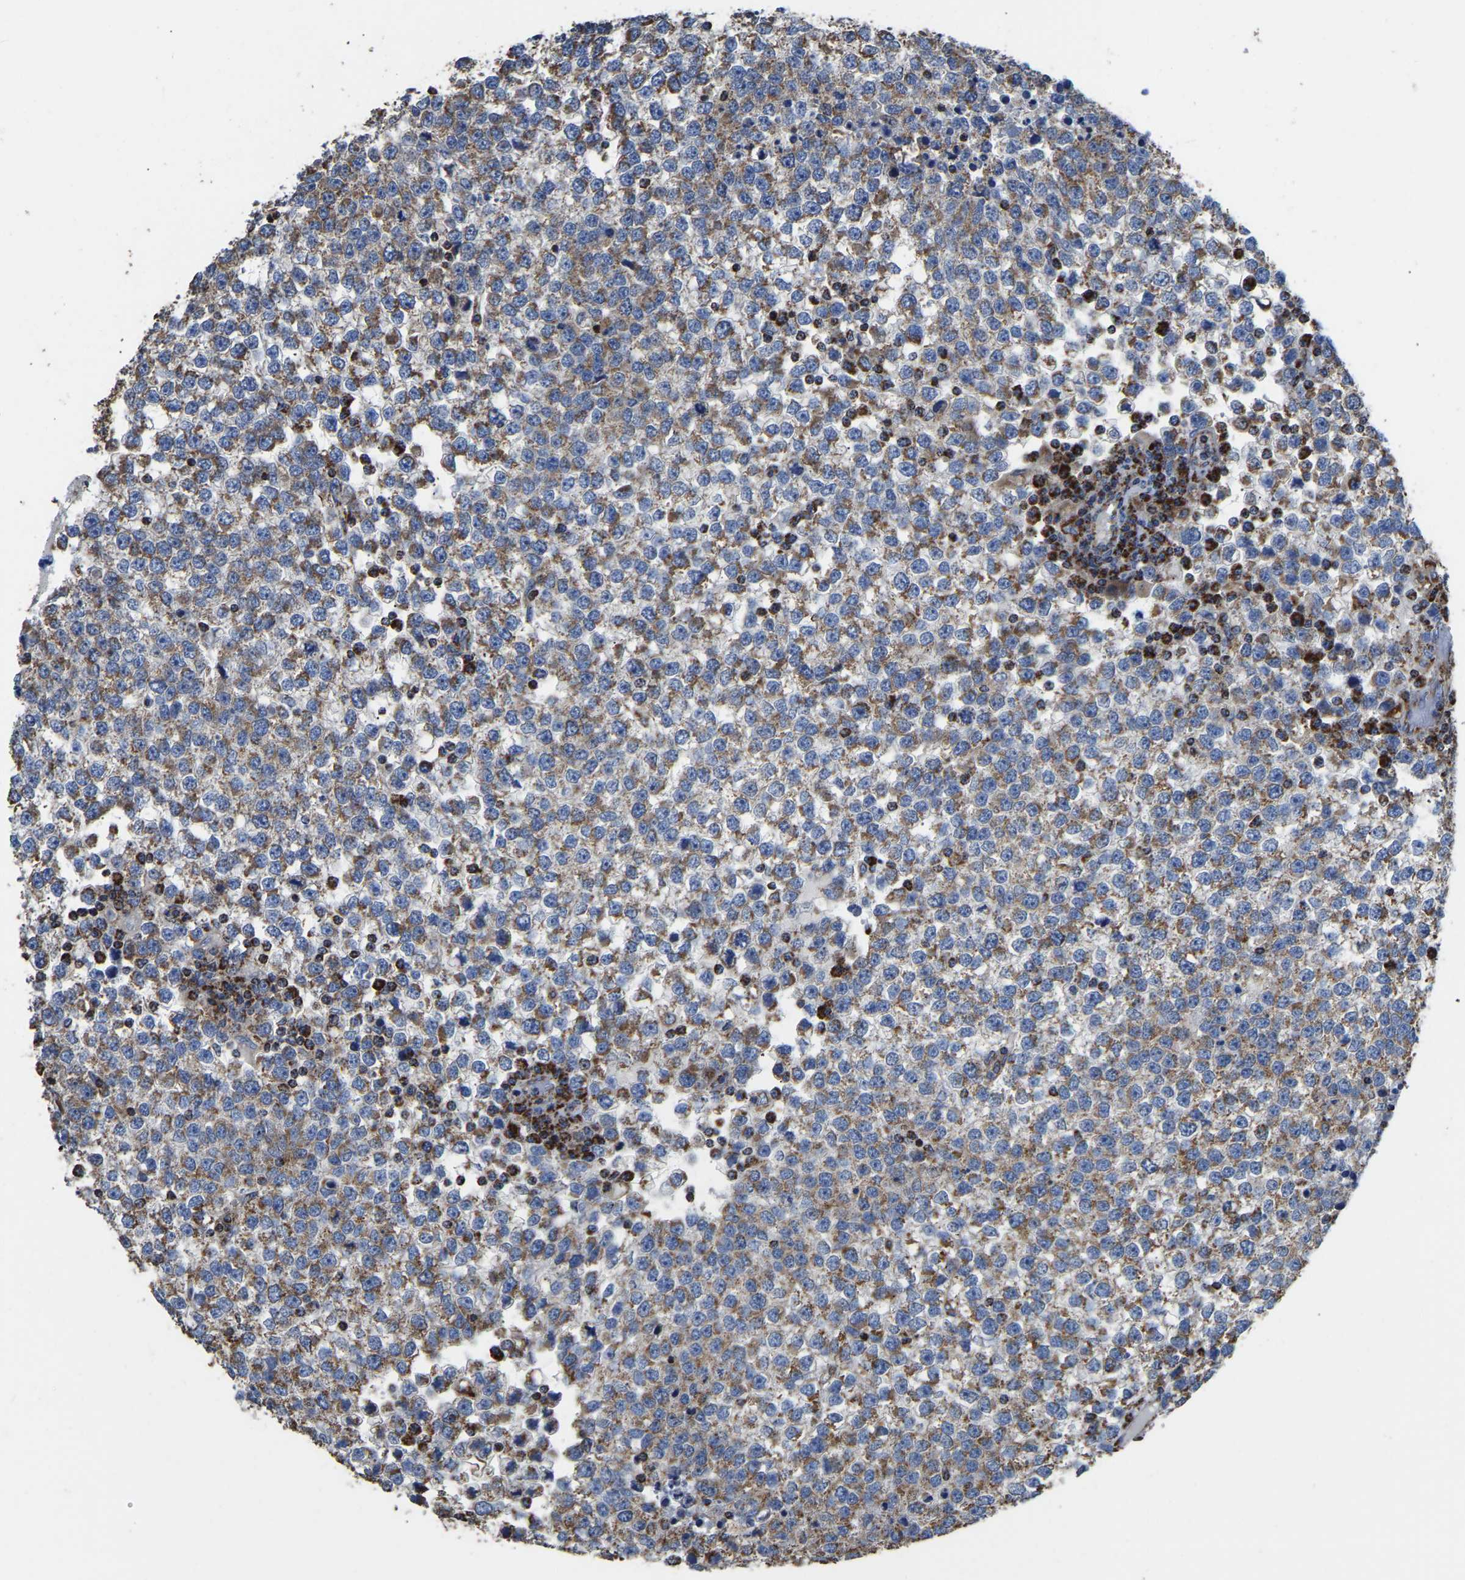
{"staining": {"intensity": "moderate", "quantity": ">75%", "location": "cytoplasmic/membranous"}, "tissue": "testis cancer", "cell_type": "Tumor cells", "image_type": "cancer", "snomed": [{"axis": "morphology", "description": "Seminoma, NOS"}, {"axis": "topography", "description": "Testis"}], "caption": "Brown immunohistochemical staining in human testis cancer (seminoma) demonstrates moderate cytoplasmic/membranous positivity in approximately >75% of tumor cells.", "gene": "ETFA", "patient": {"sex": "male", "age": 65}}